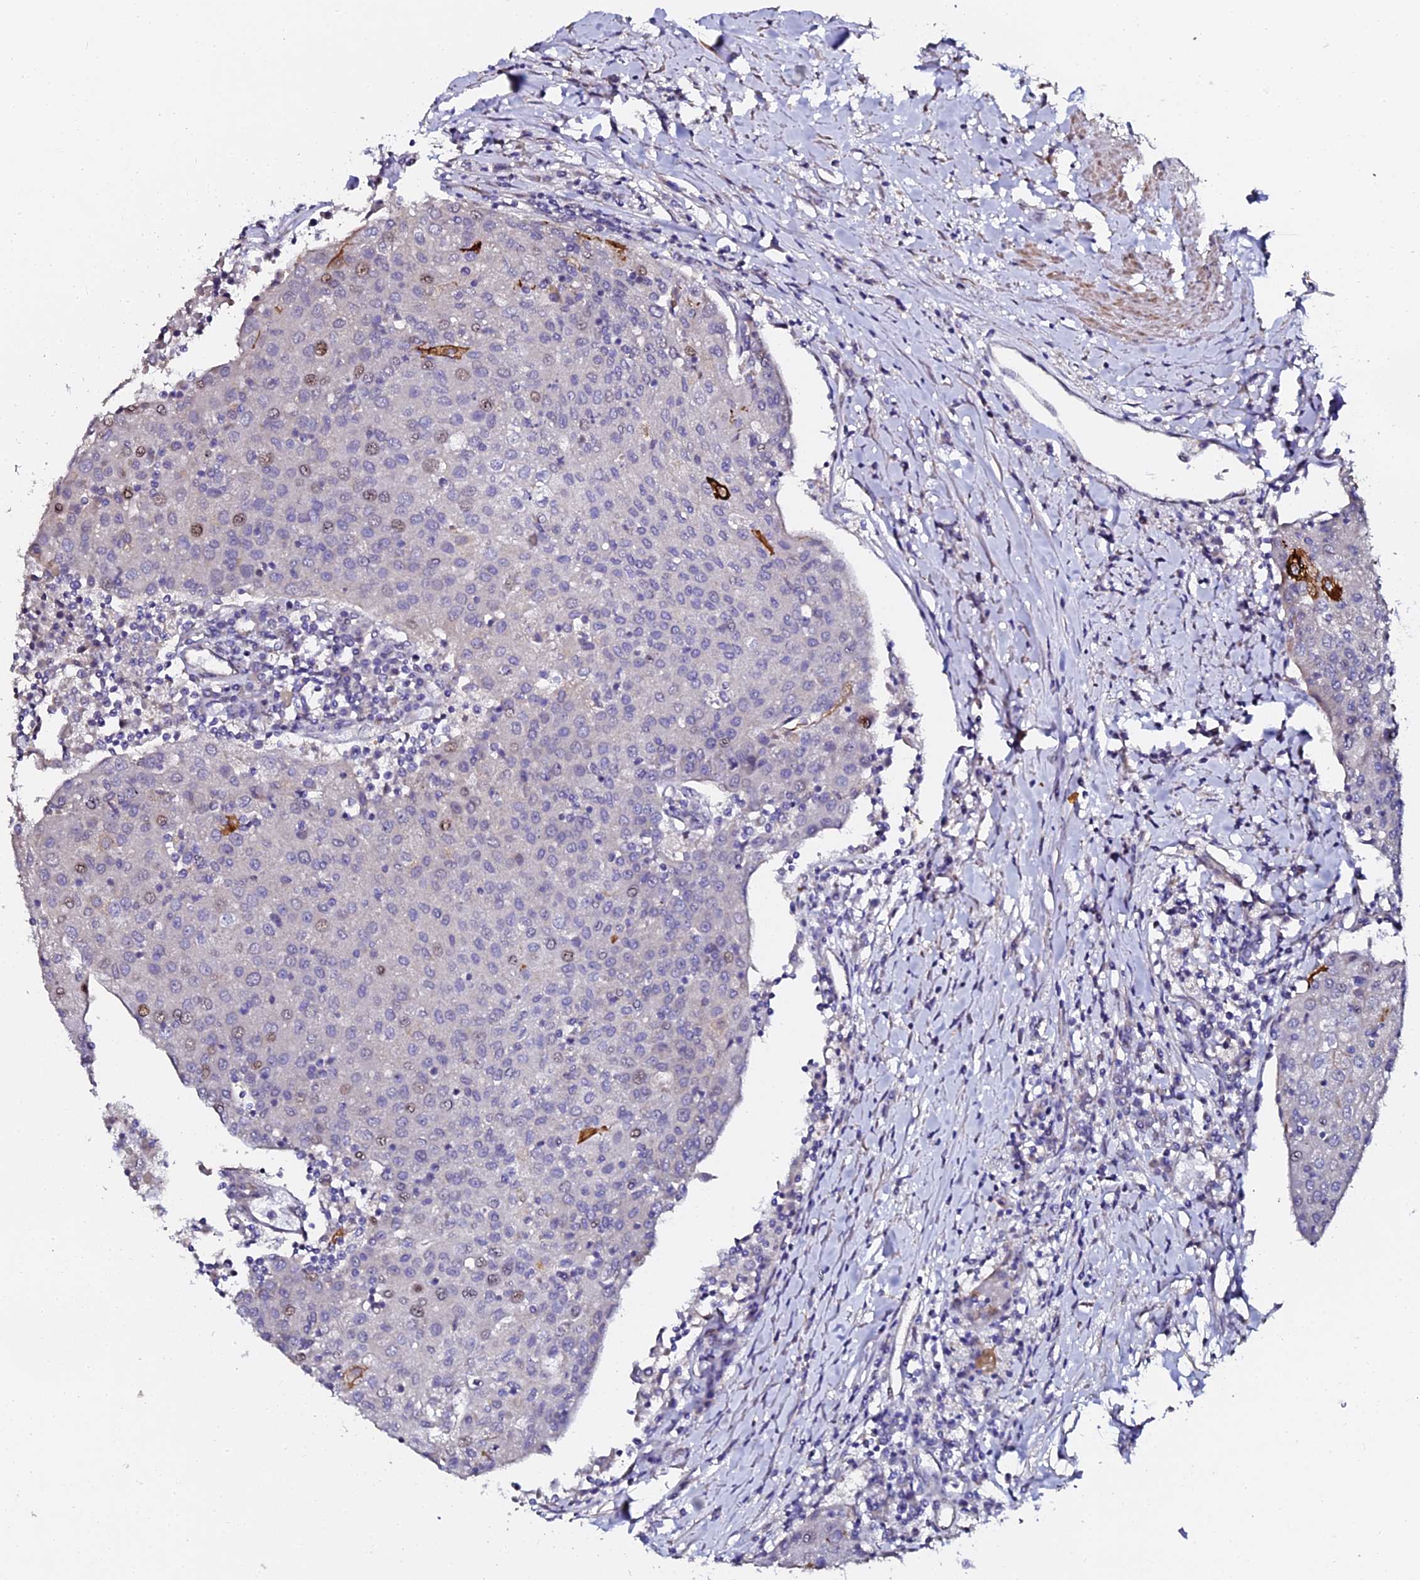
{"staining": {"intensity": "moderate", "quantity": "<25%", "location": "nuclear"}, "tissue": "urothelial cancer", "cell_type": "Tumor cells", "image_type": "cancer", "snomed": [{"axis": "morphology", "description": "Urothelial carcinoma, High grade"}, {"axis": "topography", "description": "Urinary bladder"}], "caption": "Moderate nuclear expression is present in approximately <25% of tumor cells in high-grade urothelial carcinoma. (IHC, brightfield microscopy, high magnification).", "gene": "GPN3", "patient": {"sex": "female", "age": 85}}